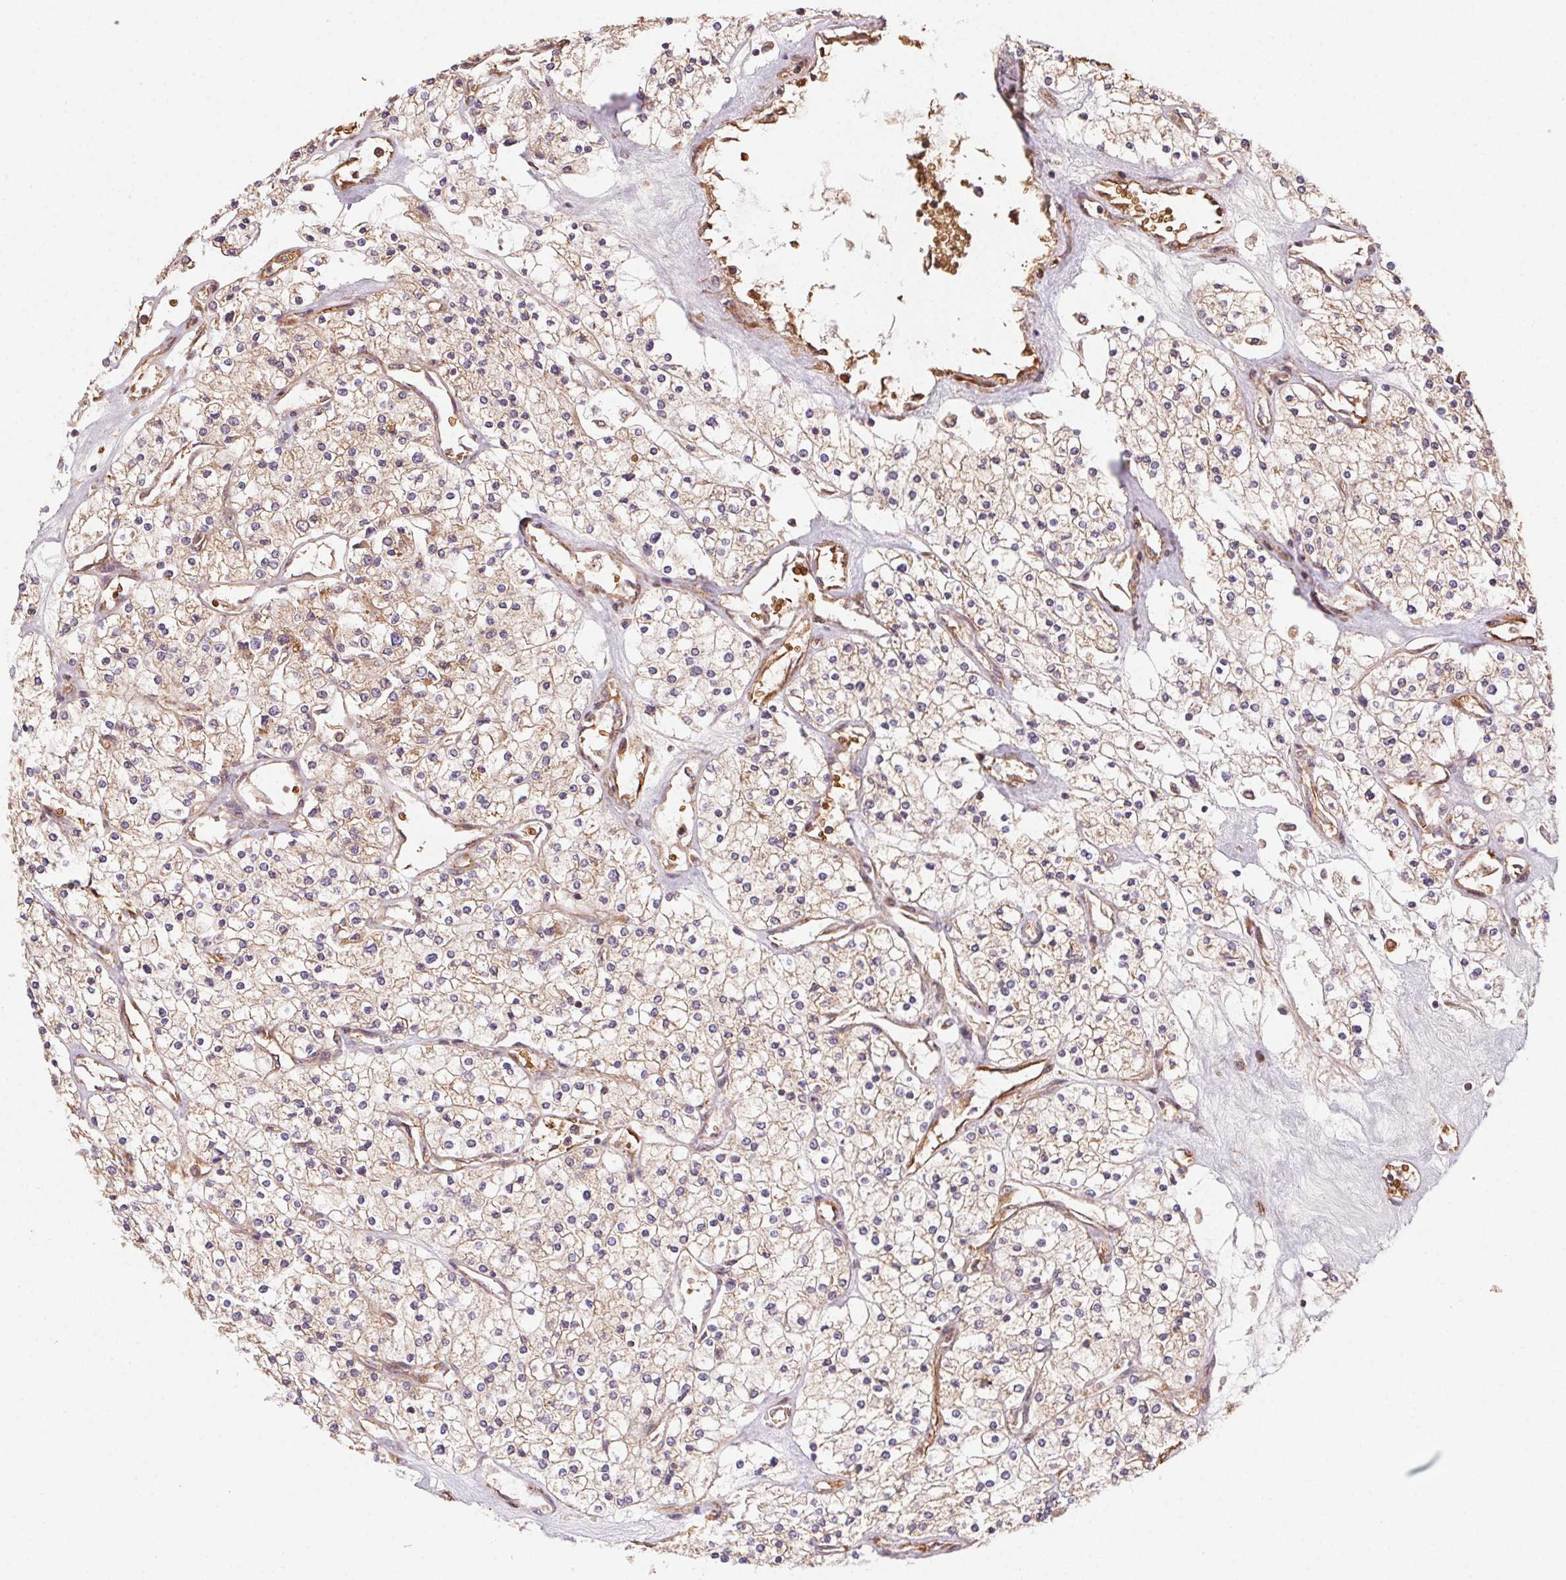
{"staining": {"intensity": "weak", "quantity": "25%-75%", "location": "cytoplasmic/membranous"}, "tissue": "renal cancer", "cell_type": "Tumor cells", "image_type": "cancer", "snomed": [{"axis": "morphology", "description": "Adenocarcinoma, NOS"}, {"axis": "topography", "description": "Kidney"}], "caption": "This image displays renal cancer (adenocarcinoma) stained with immunohistochemistry (IHC) to label a protein in brown. The cytoplasmic/membranous of tumor cells show weak positivity for the protein. Nuclei are counter-stained blue.", "gene": "USE1", "patient": {"sex": "male", "age": 80}}